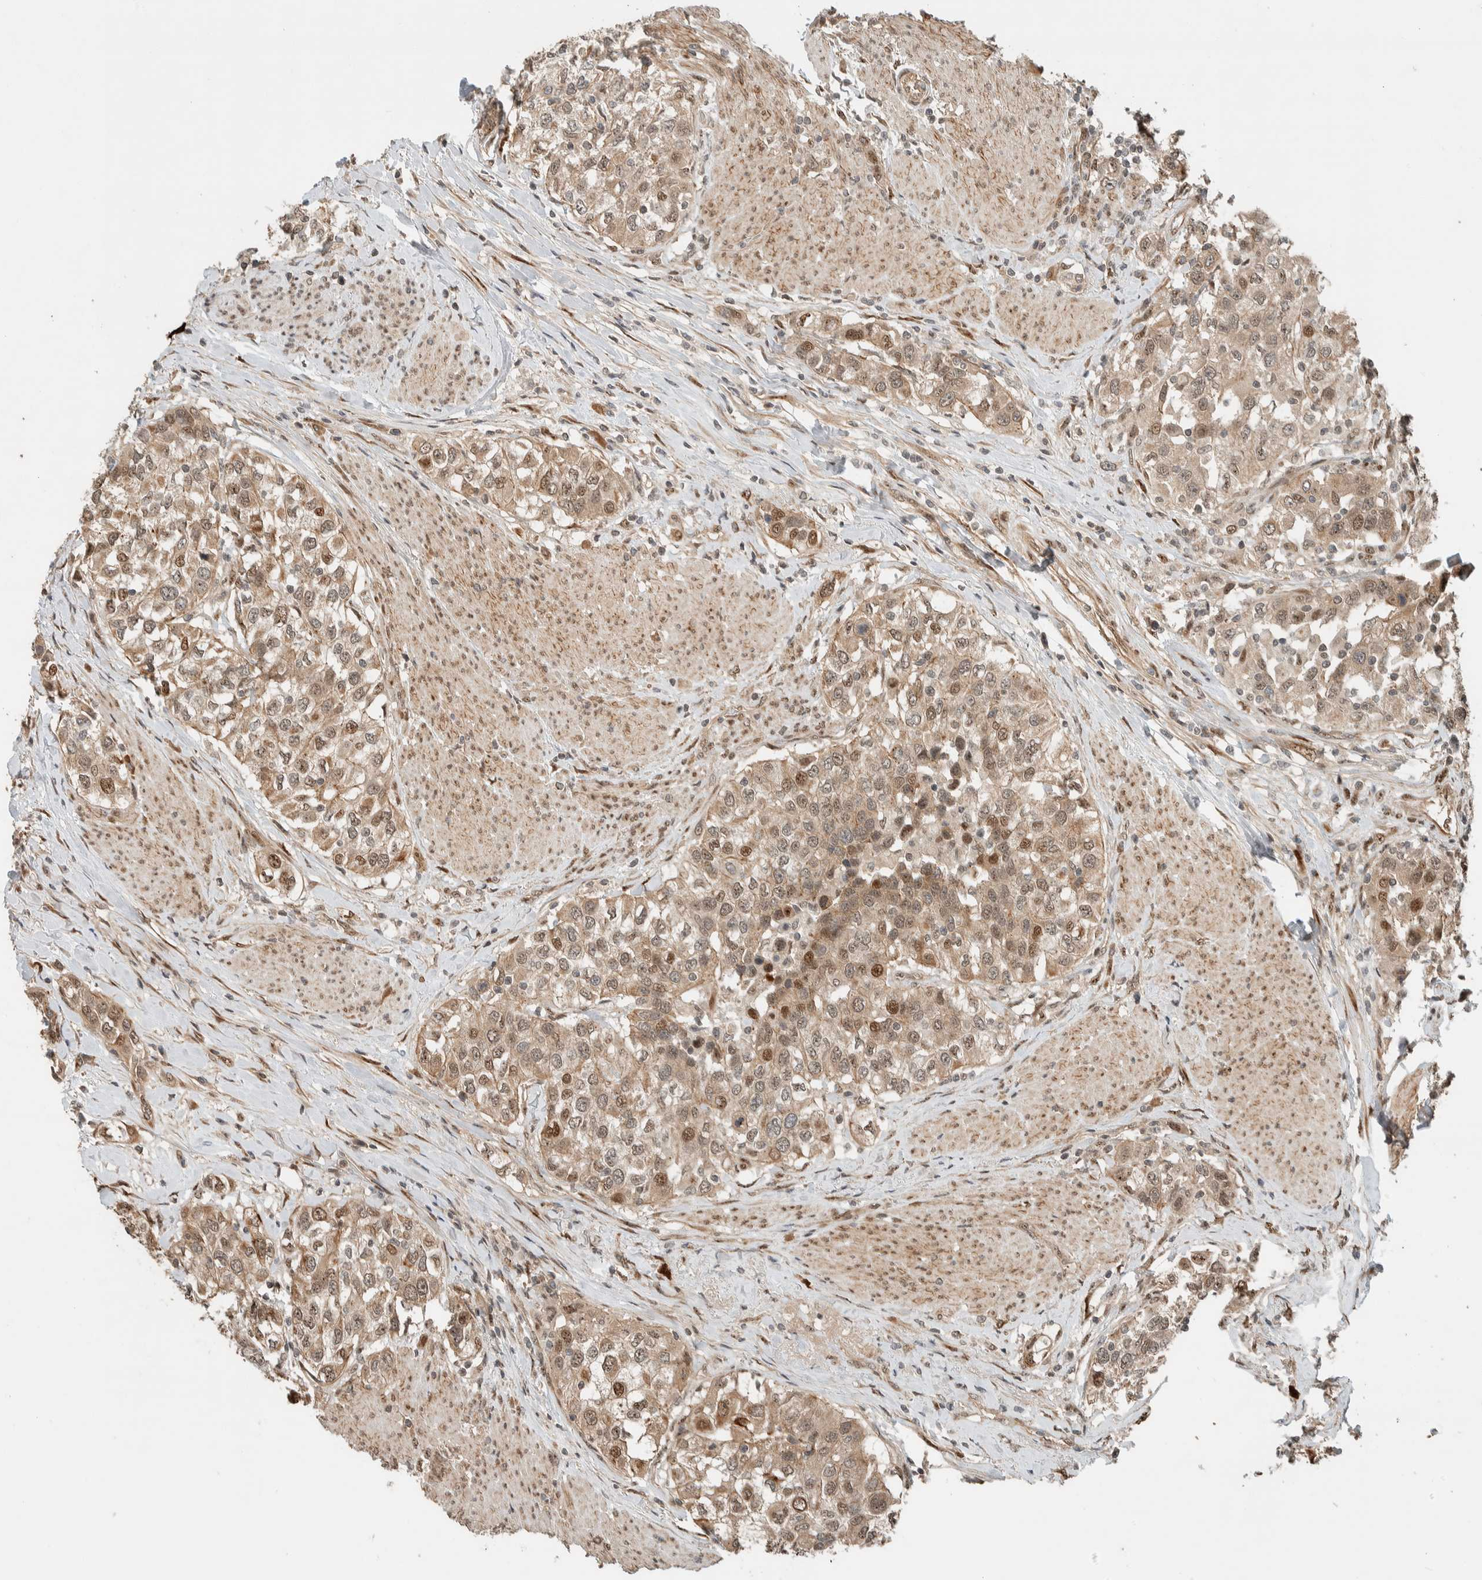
{"staining": {"intensity": "moderate", "quantity": ">75%", "location": "cytoplasmic/membranous,nuclear"}, "tissue": "urothelial cancer", "cell_type": "Tumor cells", "image_type": "cancer", "snomed": [{"axis": "morphology", "description": "Urothelial carcinoma, High grade"}, {"axis": "topography", "description": "Urinary bladder"}], "caption": "The immunohistochemical stain highlights moderate cytoplasmic/membranous and nuclear expression in tumor cells of urothelial cancer tissue.", "gene": "STXBP4", "patient": {"sex": "female", "age": 80}}